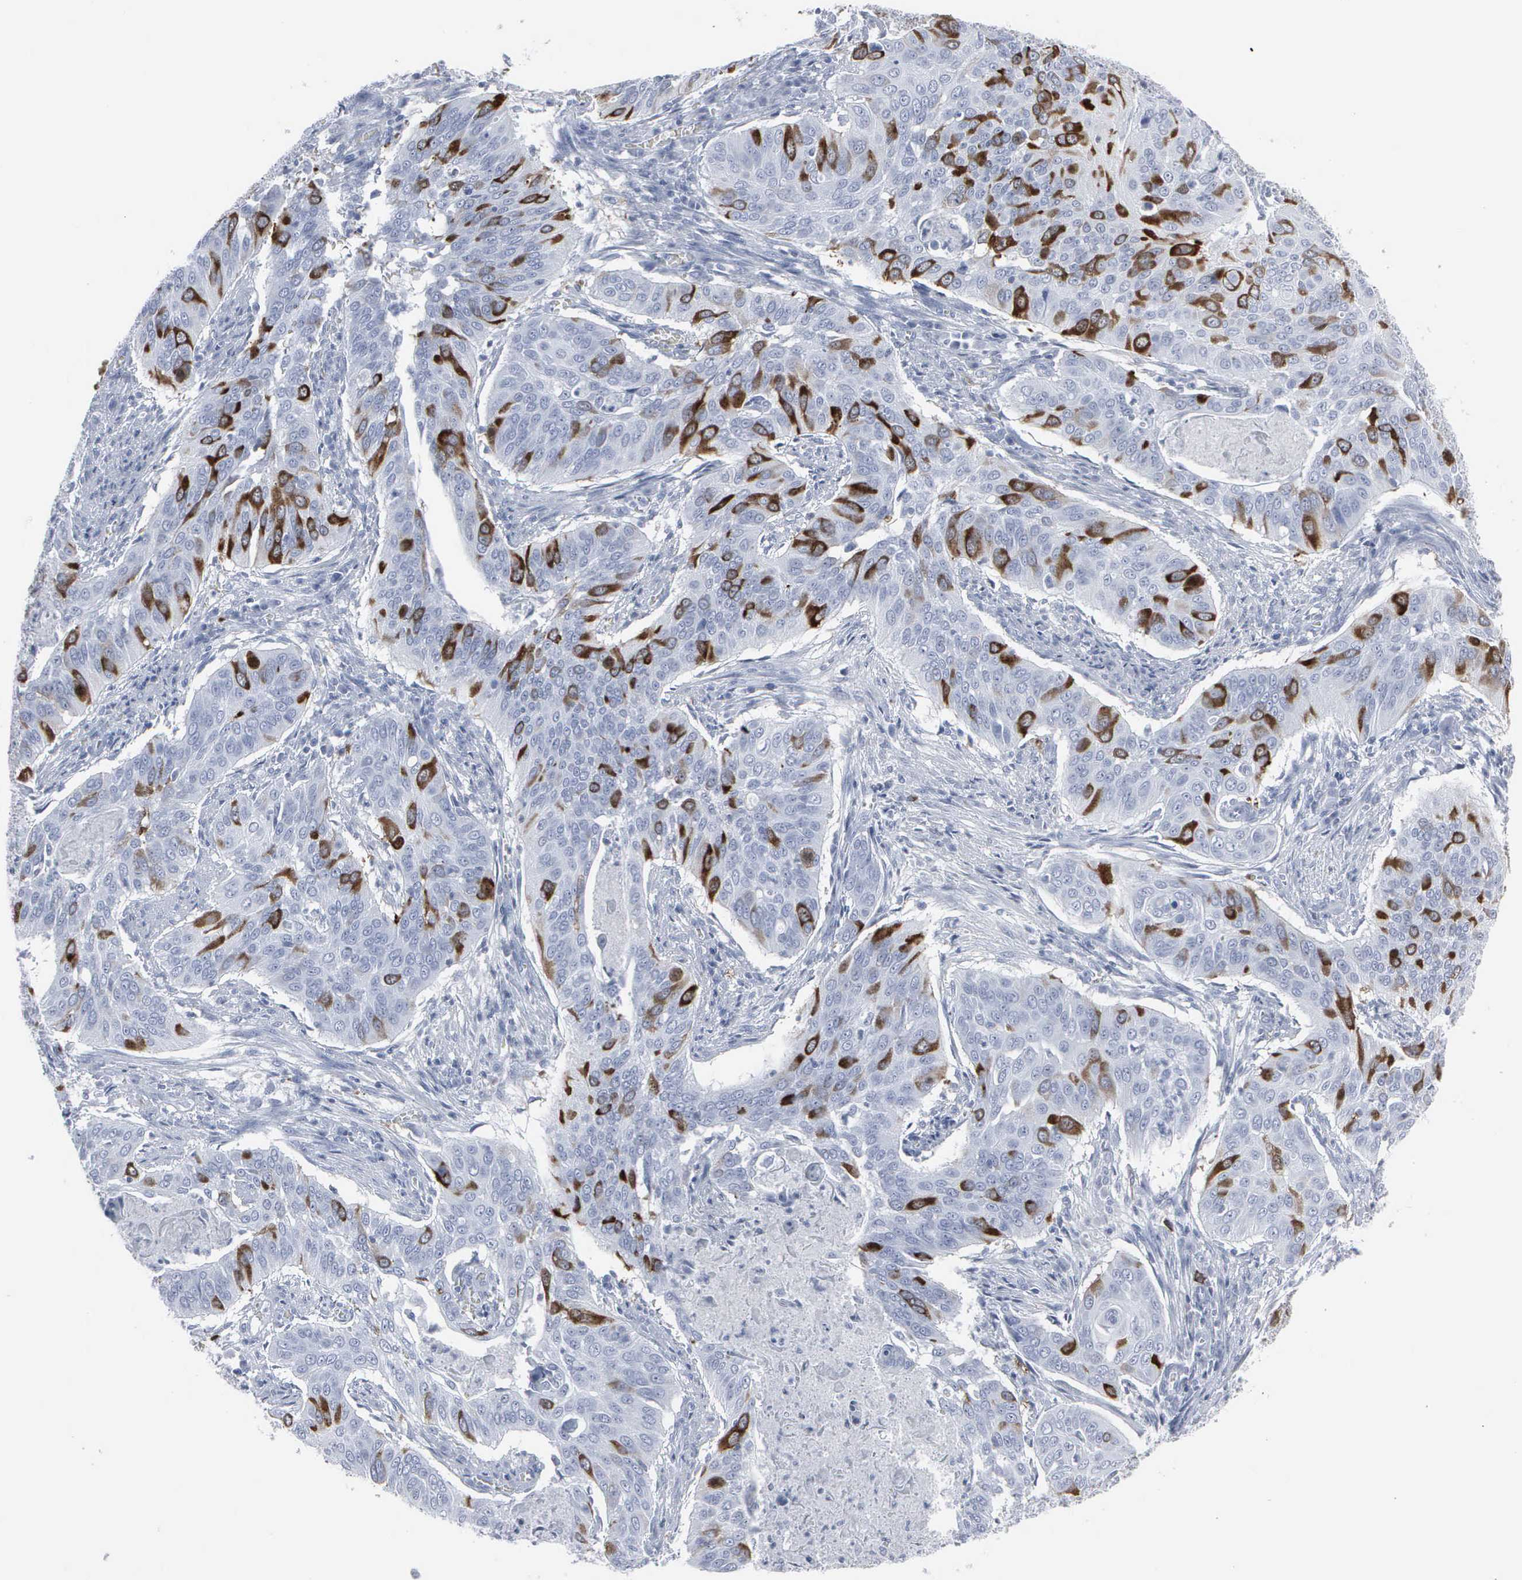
{"staining": {"intensity": "strong", "quantity": "<25%", "location": "cytoplasmic/membranous,nuclear"}, "tissue": "cervical cancer", "cell_type": "Tumor cells", "image_type": "cancer", "snomed": [{"axis": "morphology", "description": "Squamous cell carcinoma, NOS"}, {"axis": "topography", "description": "Cervix"}], "caption": "Protein expression analysis of human cervical squamous cell carcinoma reveals strong cytoplasmic/membranous and nuclear staining in approximately <25% of tumor cells.", "gene": "CCNB1", "patient": {"sex": "female", "age": 39}}